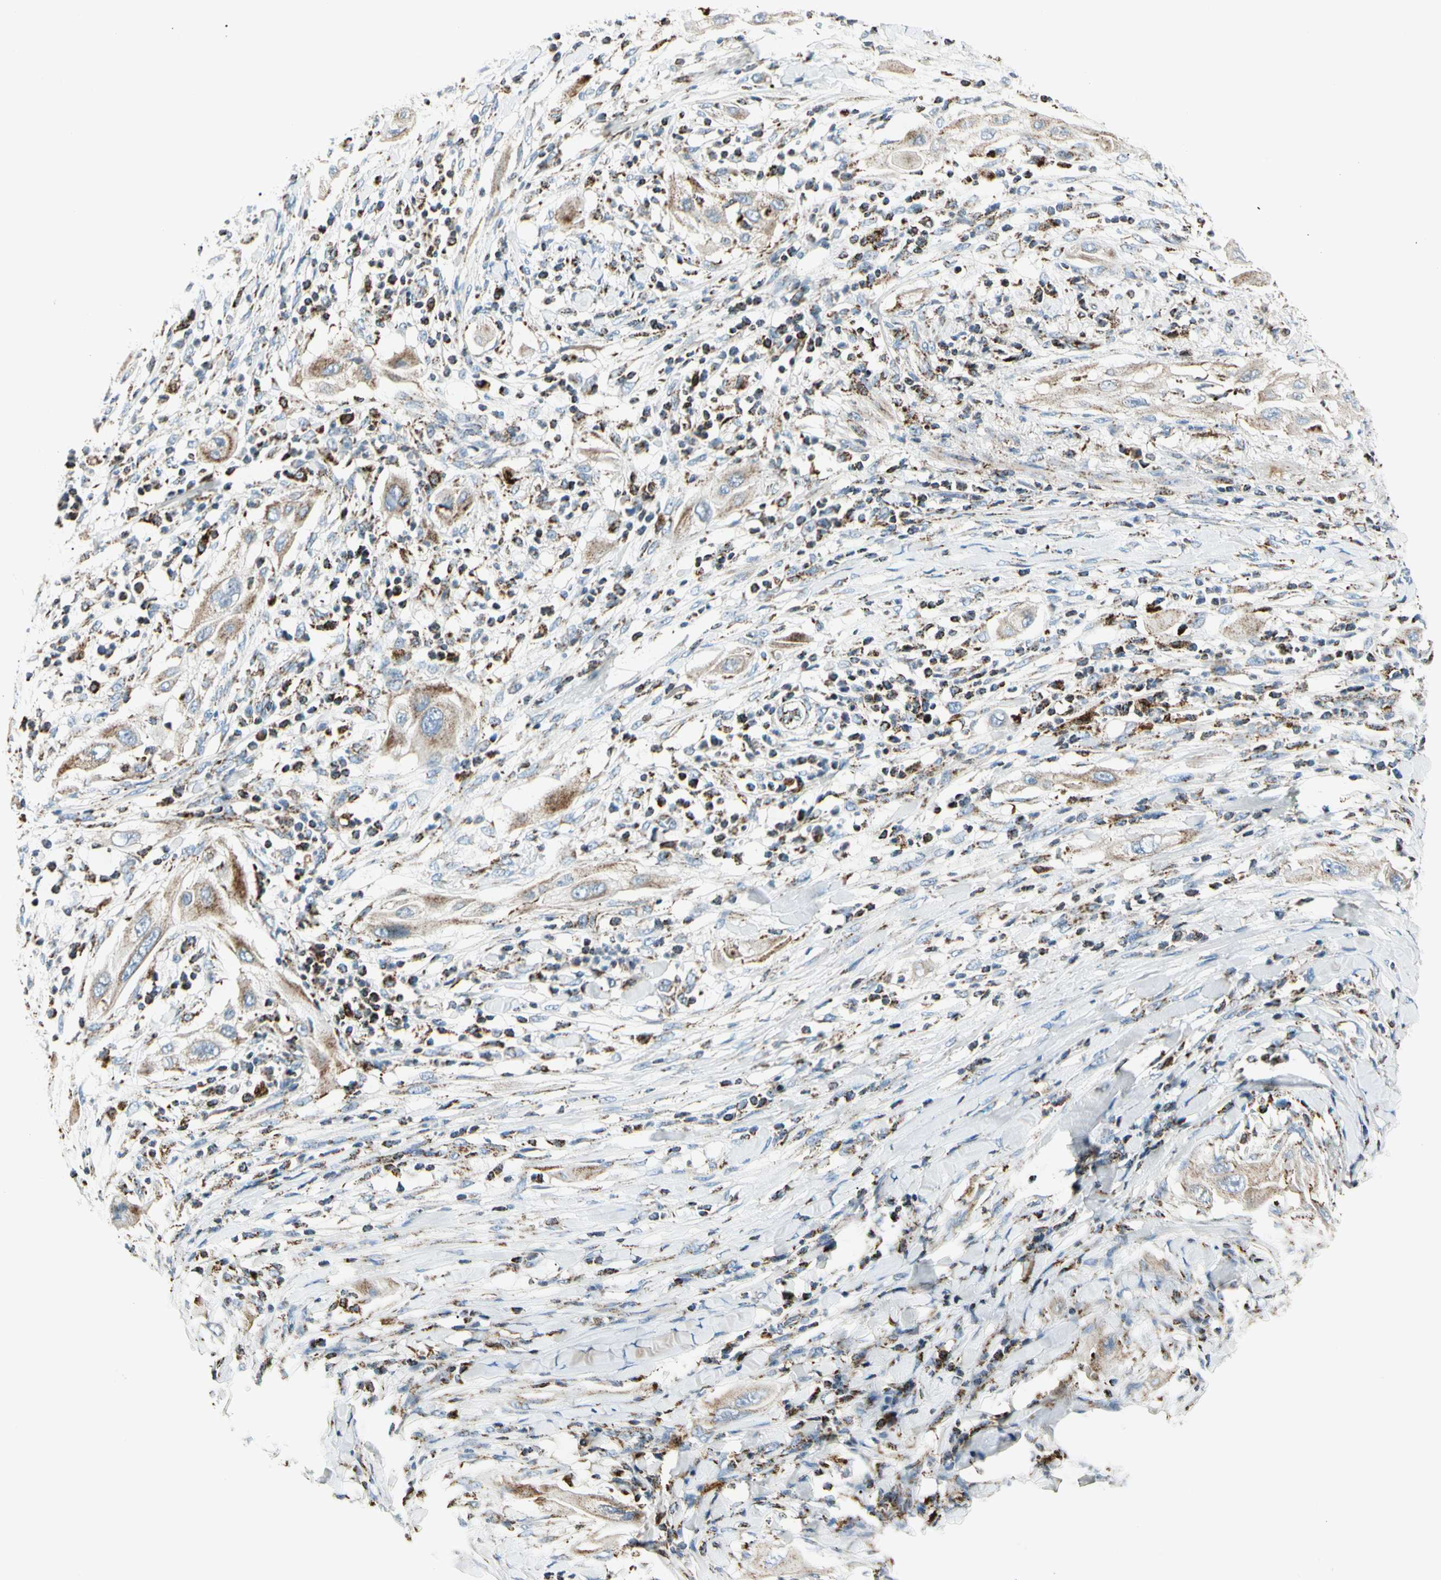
{"staining": {"intensity": "weak", "quantity": ">75%", "location": "cytoplasmic/membranous"}, "tissue": "lung cancer", "cell_type": "Tumor cells", "image_type": "cancer", "snomed": [{"axis": "morphology", "description": "Squamous cell carcinoma, NOS"}, {"axis": "topography", "description": "Lung"}], "caption": "Immunohistochemistry (IHC) staining of lung cancer (squamous cell carcinoma), which displays low levels of weak cytoplasmic/membranous staining in about >75% of tumor cells indicating weak cytoplasmic/membranous protein staining. The staining was performed using DAB (3,3'-diaminobenzidine) (brown) for protein detection and nuclei were counterstained in hematoxylin (blue).", "gene": "ME2", "patient": {"sex": "female", "age": 47}}